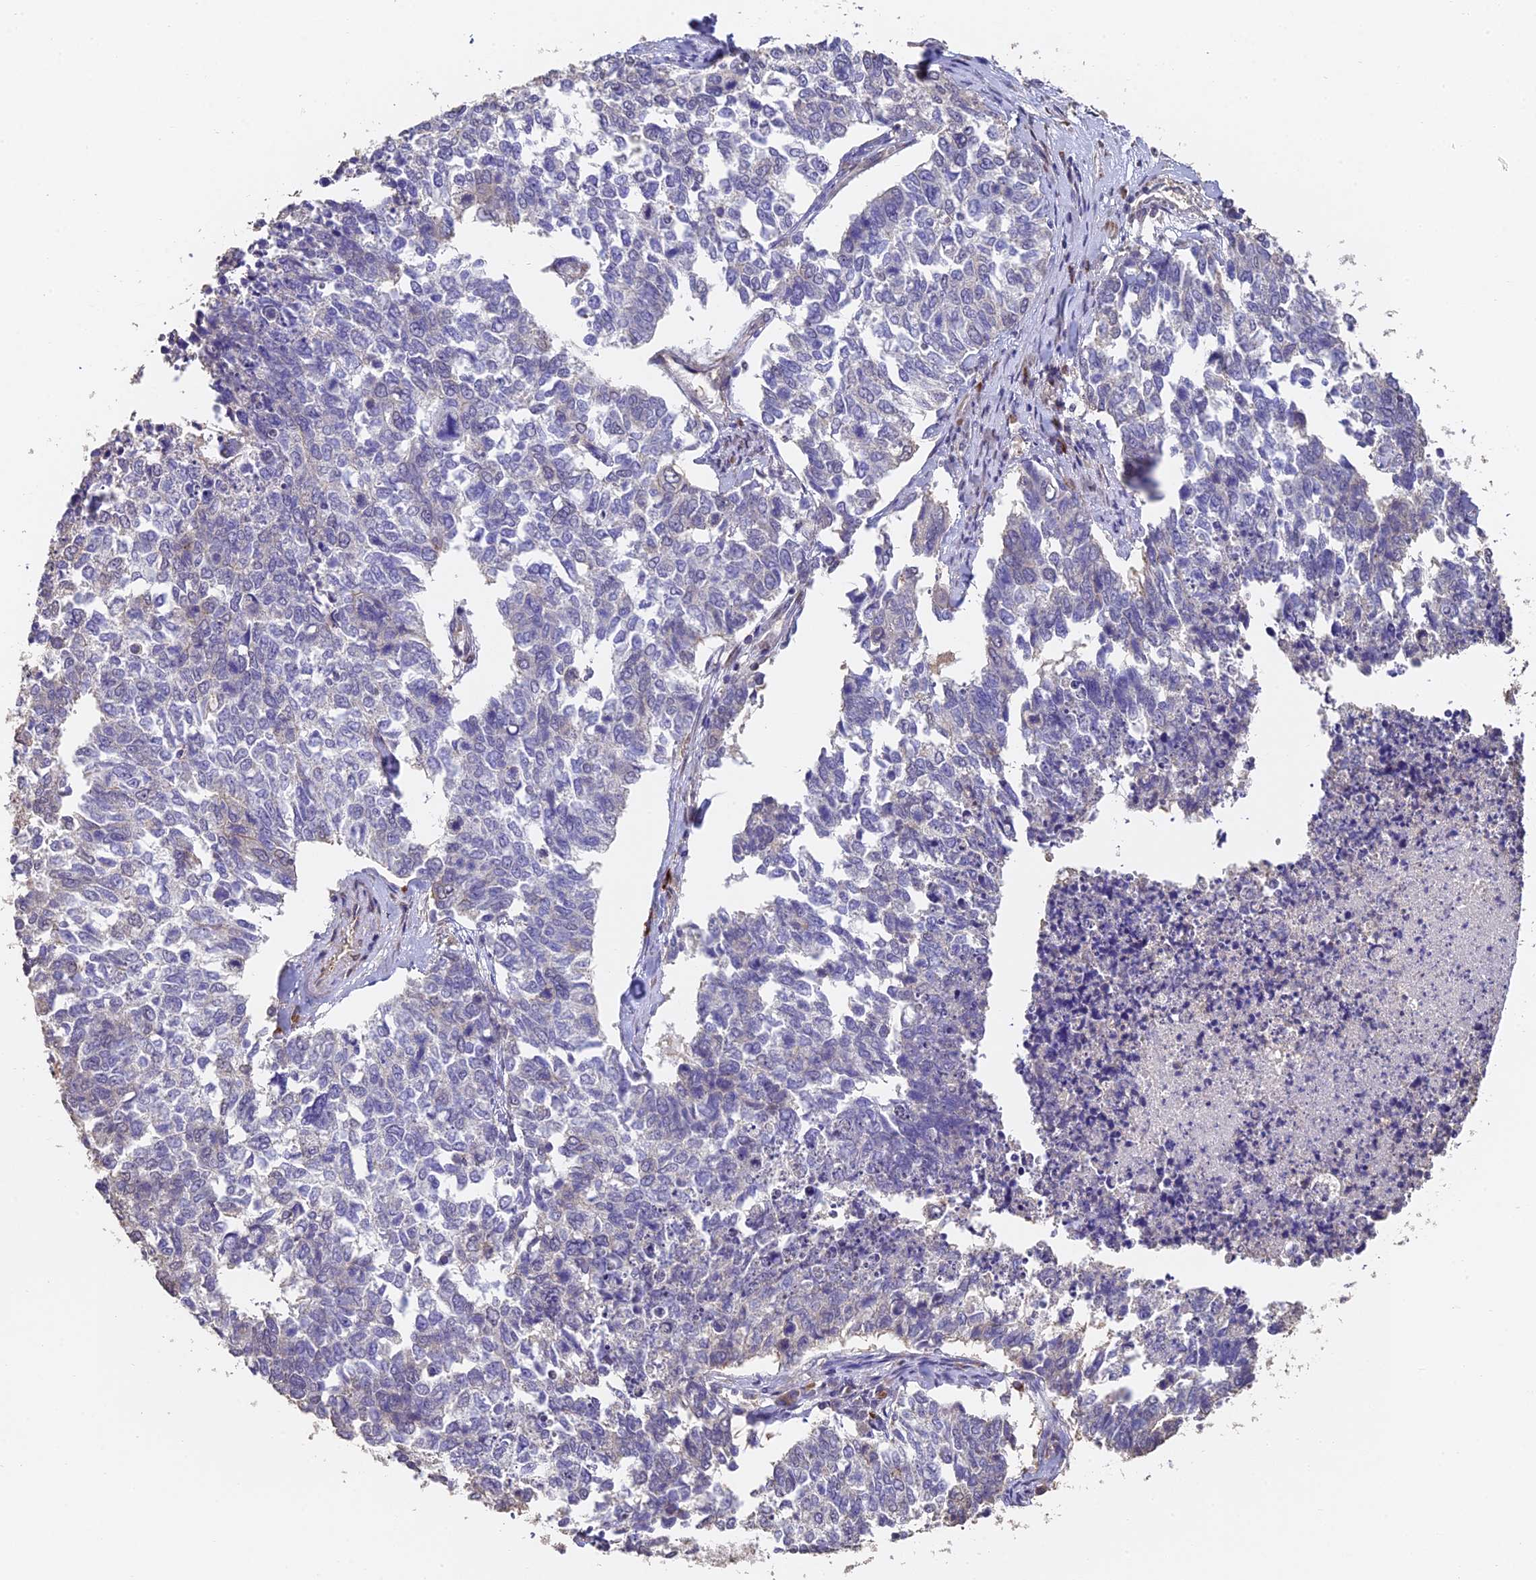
{"staining": {"intensity": "negative", "quantity": "none", "location": "none"}, "tissue": "cervical cancer", "cell_type": "Tumor cells", "image_type": "cancer", "snomed": [{"axis": "morphology", "description": "Squamous cell carcinoma, NOS"}, {"axis": "topography", "description": "Cervix"}], "caption": "The immunohistochemistry (IHC) image has no significant staining in tumor cells of cervical cancer (squamous cell carcinoma) tissue.", "gene": "SLC11A1", "patient": {"sex": "female", "age": 63}}